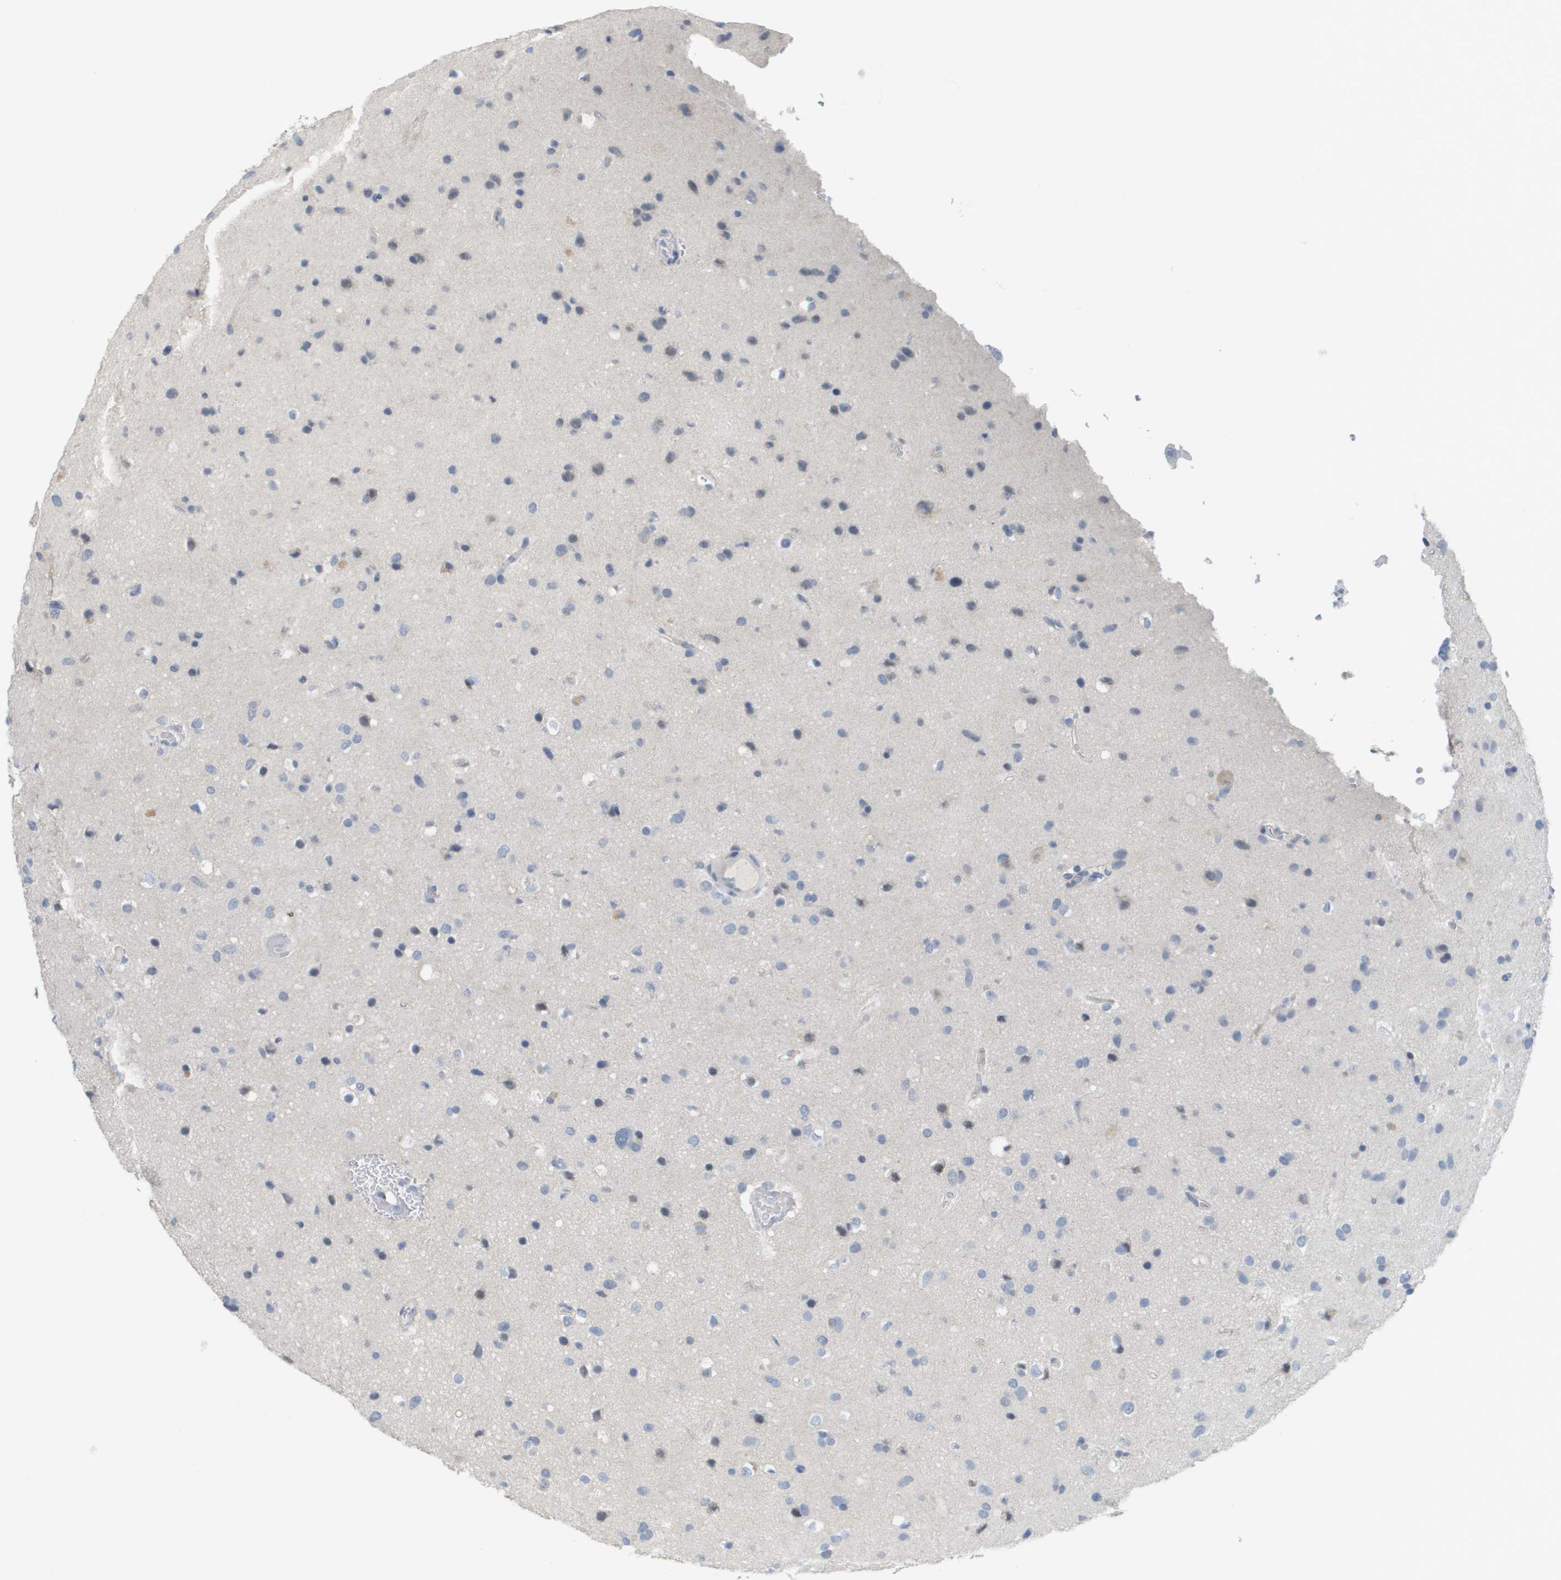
{"staining": {"intensity": "negative", "quantity": "none", "location": "none"}, "tissue": "glioma", "cell_type": "Tumor cells", "image_type": "cancer", "snomed": [{"axis": "morphology", "description": "Glioma, malignant, Low grade"}, {"axis": "topography", "description": "Brain"}], "caption": "The immunohistochemistry image has no significant positivity in tumor cells of glioma tissue. Brightfield microscopy of immunohistochemistry stained with DAB (3,3'-diaminobenzidine) (brown) and hematoxylin (blue), captured at high magnification.", "gene": "PDE4A", "patient": {"sex": "male", "age": 77}}